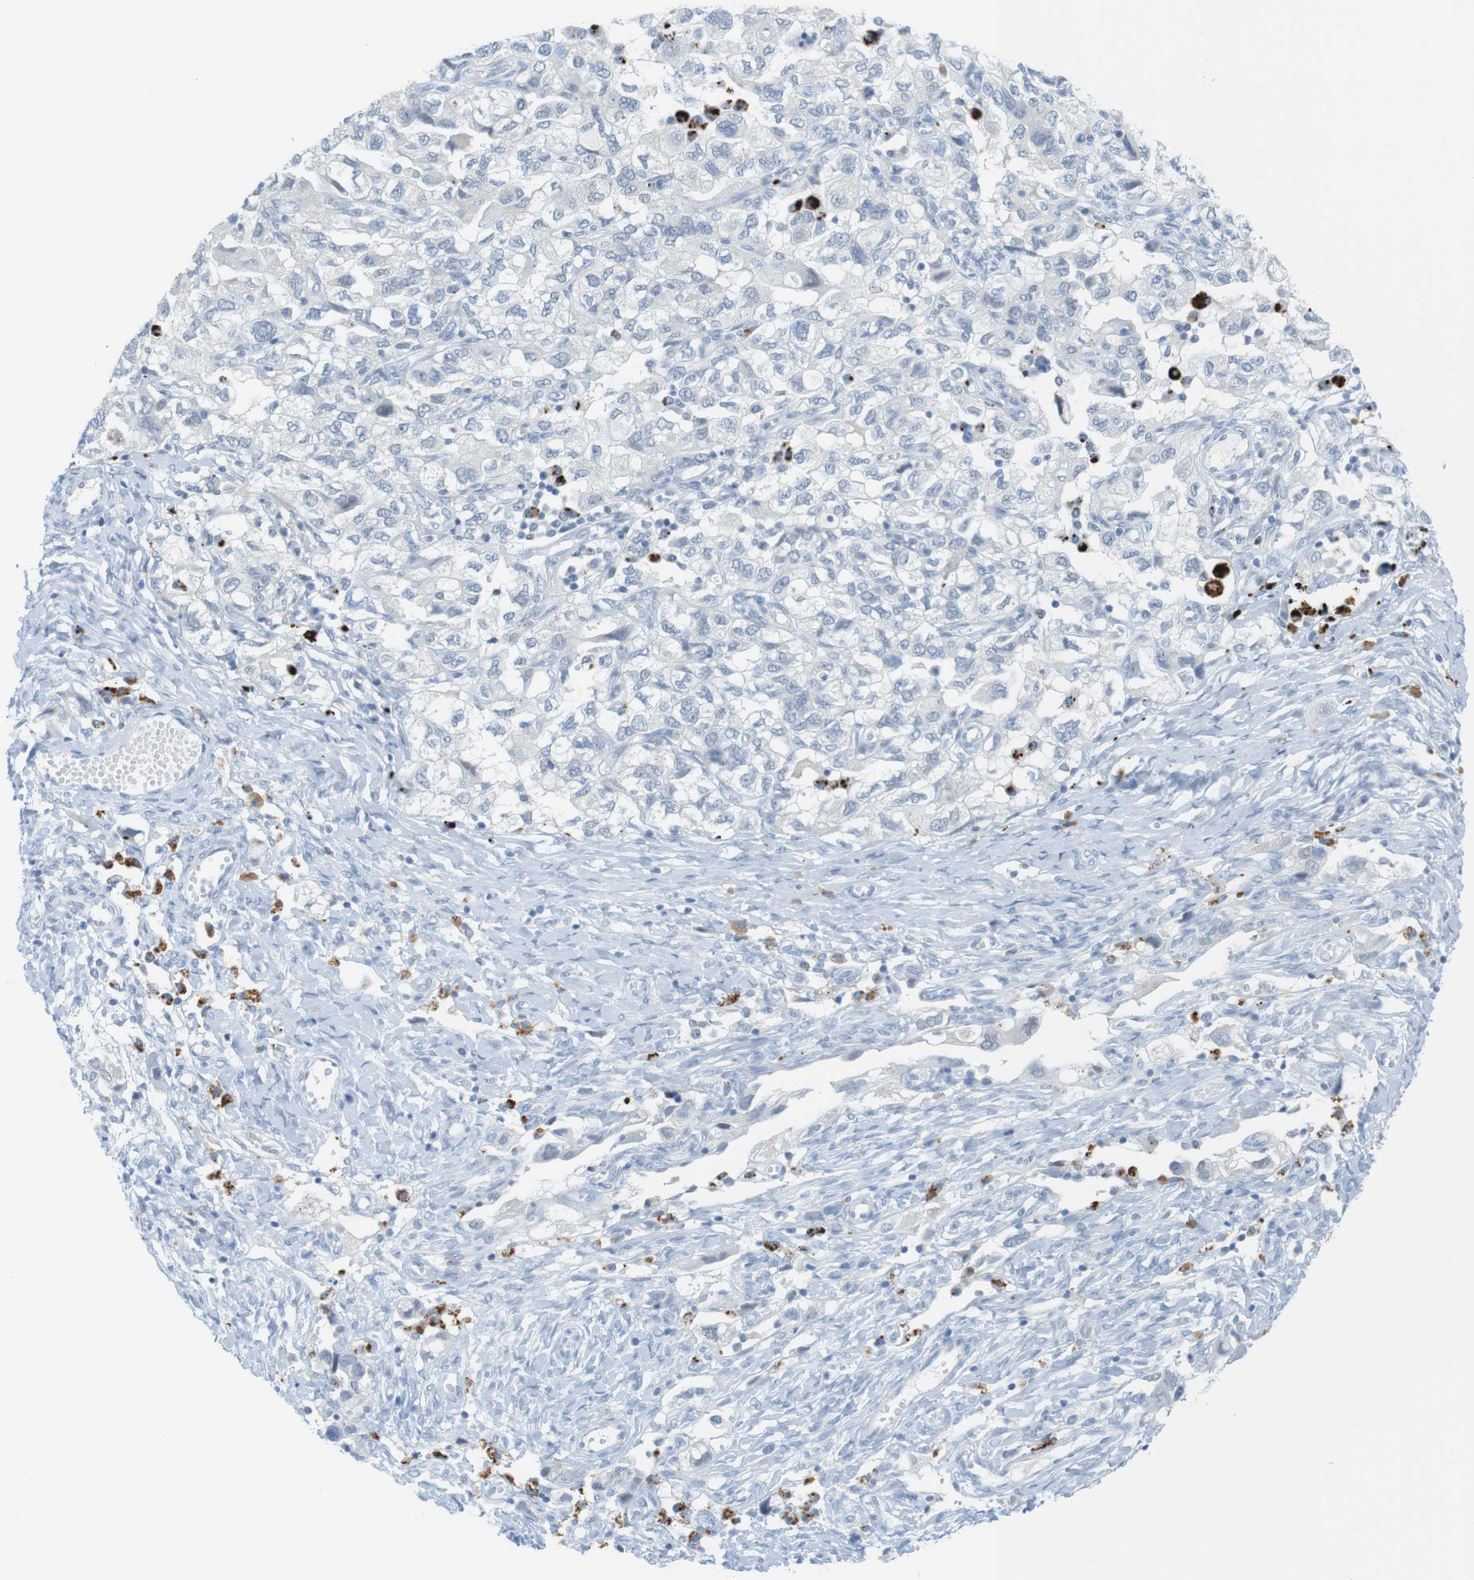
{"staining": {"intensity": "negative", "quantity": "none", "location": "none"}, "tissue": "ovarian cancer", "cell_type": "Tumor cells", "image_type": "cancer", "snomed": [{"axis": "morphology", "description": "Carcinoma, NOS"}, {"axis": "morphology", "description": "Cystadenocarcinoma, serous, NOS"}, {"axis": "topography", "description": "Ovary"}], "caption": "Ovarian carcinoma stained for a protein using immunohistochemistry exhibits no expression tumor cells.", "gene": "YIPF1", "patient": {"sex": "female", "age": 69}}